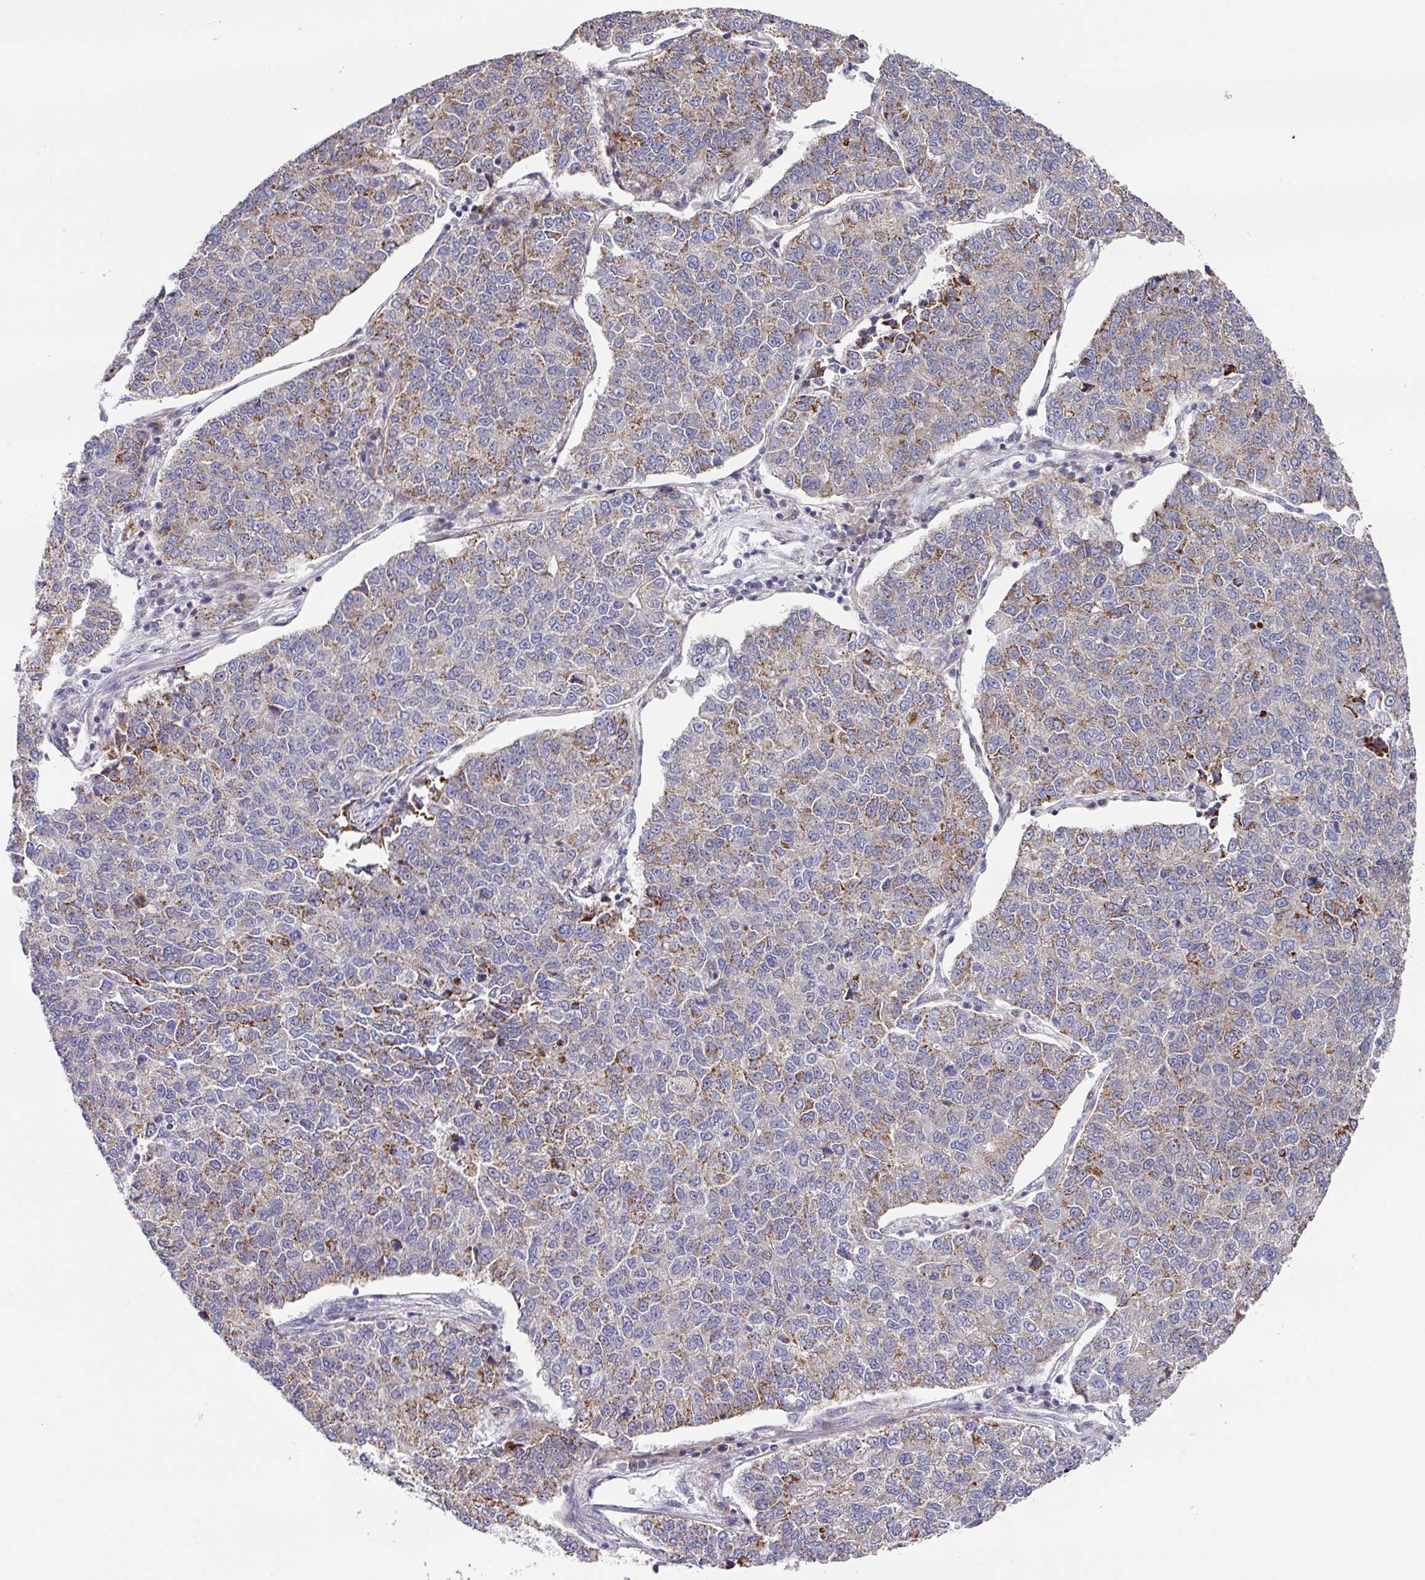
{"staining": {"intensity": "moderate", "quantity": "25%-75%", "location": "cytoplasmic/membranous"}, "tissue": "lung cancer", "cell_type": "Tumor cells", "image_type": "cancer", "snomed": [{"axis": "morphology", "description": "Adenocarcinoma, NOS"}, {"axis": "topography", "description": "Lung"}], "caption": "Immunohistochemical staining of human lung cancer reveals moderate cytoplasmic/membranous protein staining in about 25%-75% of tumor cells. The protein of interest is stained brown, and the nuclei are stained in blue (DAB IHC with brightfield microscopy, high magnification).", "gene": "CBX7", "patient": {"sex": "male", "age": 49}}